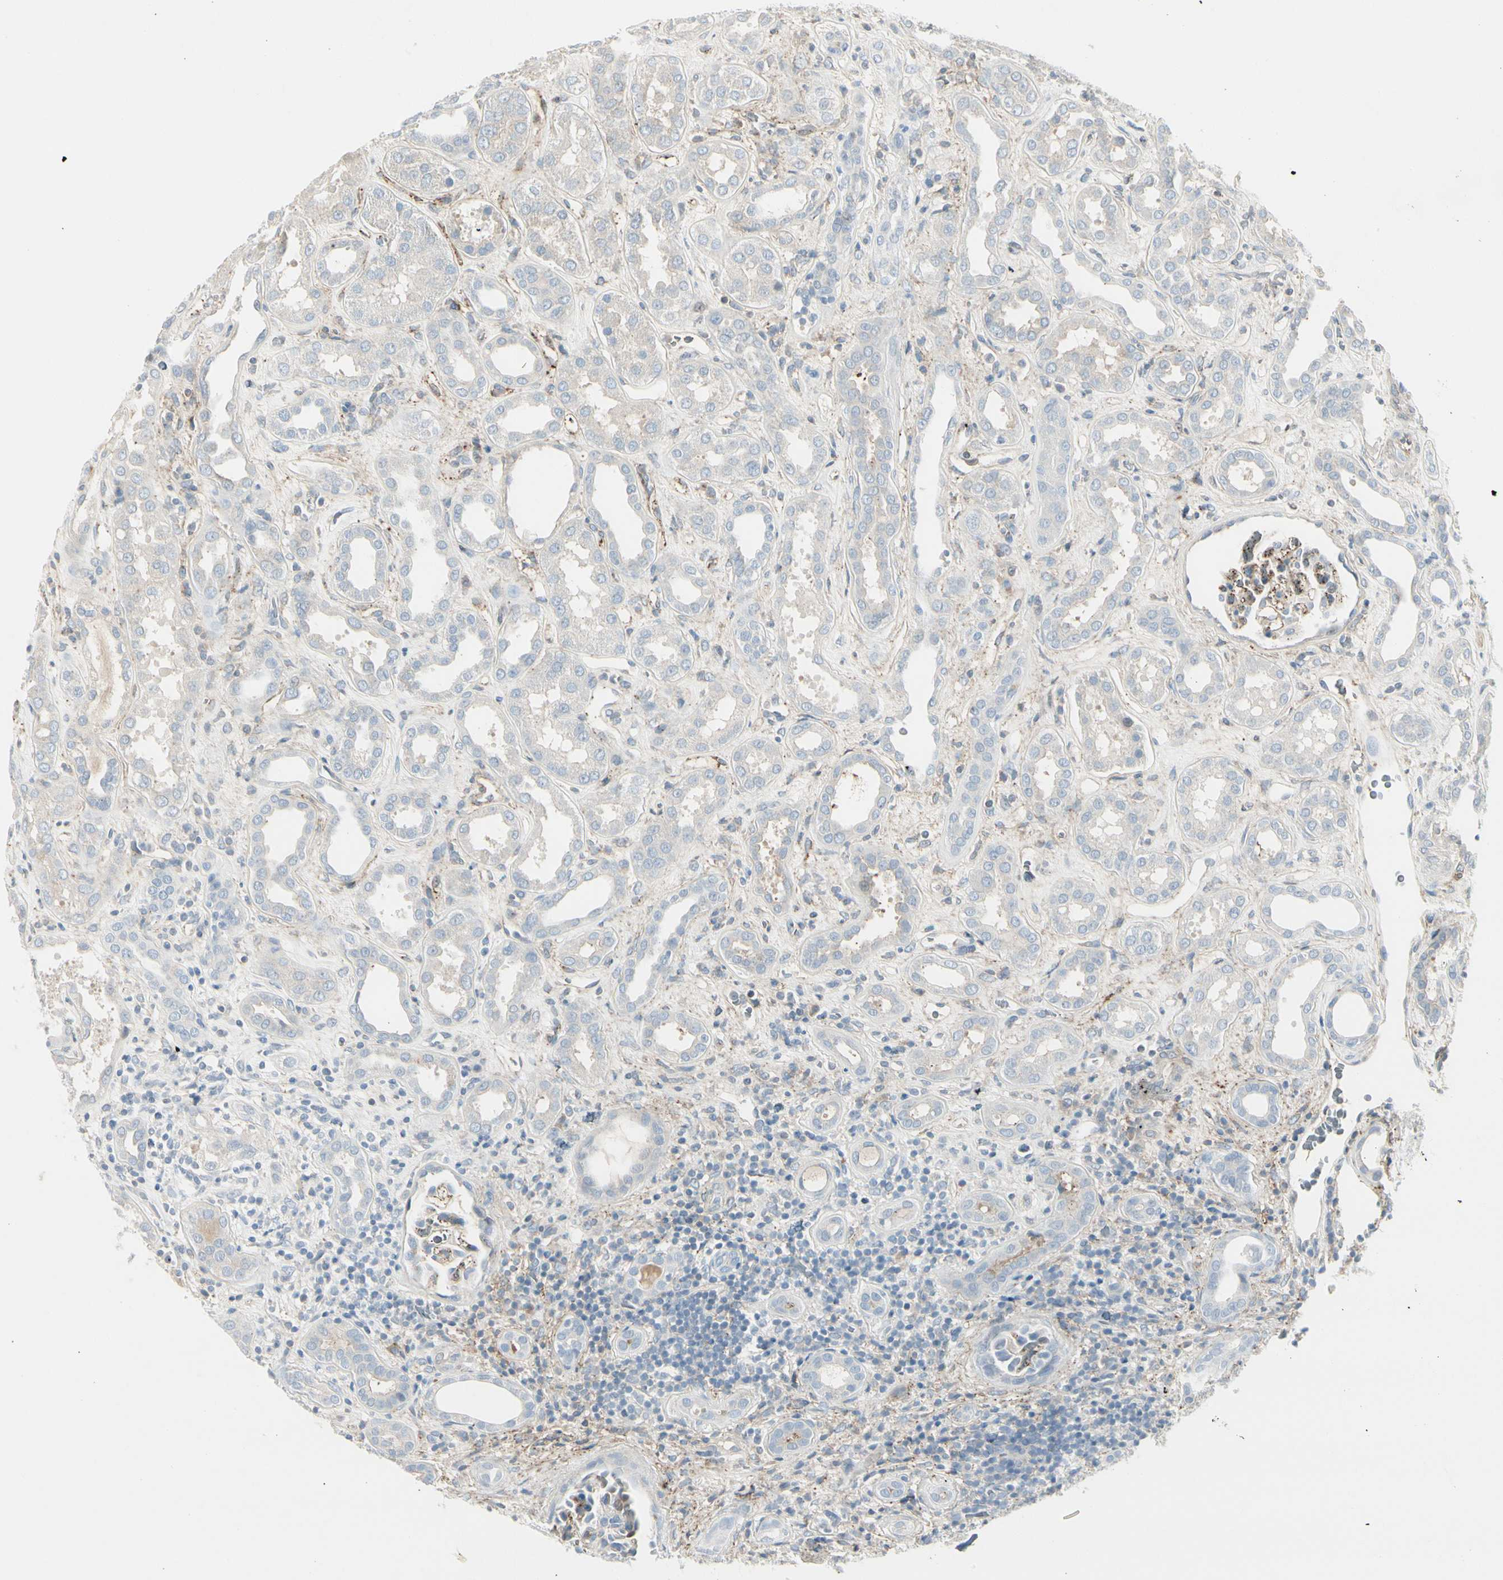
{"staining": {"intensity": "negative", "quantity": "none", "location": "none"}, "tissue": "kidney", "cell_type": "Cells in glomeruli", "image_type": "normal", "snomed": [{"axis": "morphology", "description": "Normal tissue, NOS"}, {"axis": "topography", "description": "Kidney"}], "caption": "This is an immunohistochemistry micrograph of benign human kidney. There is no staining in cells in glomeruli.", "gene": "CACNA2D1", "patient": {"sex": "male", "age": 59}}